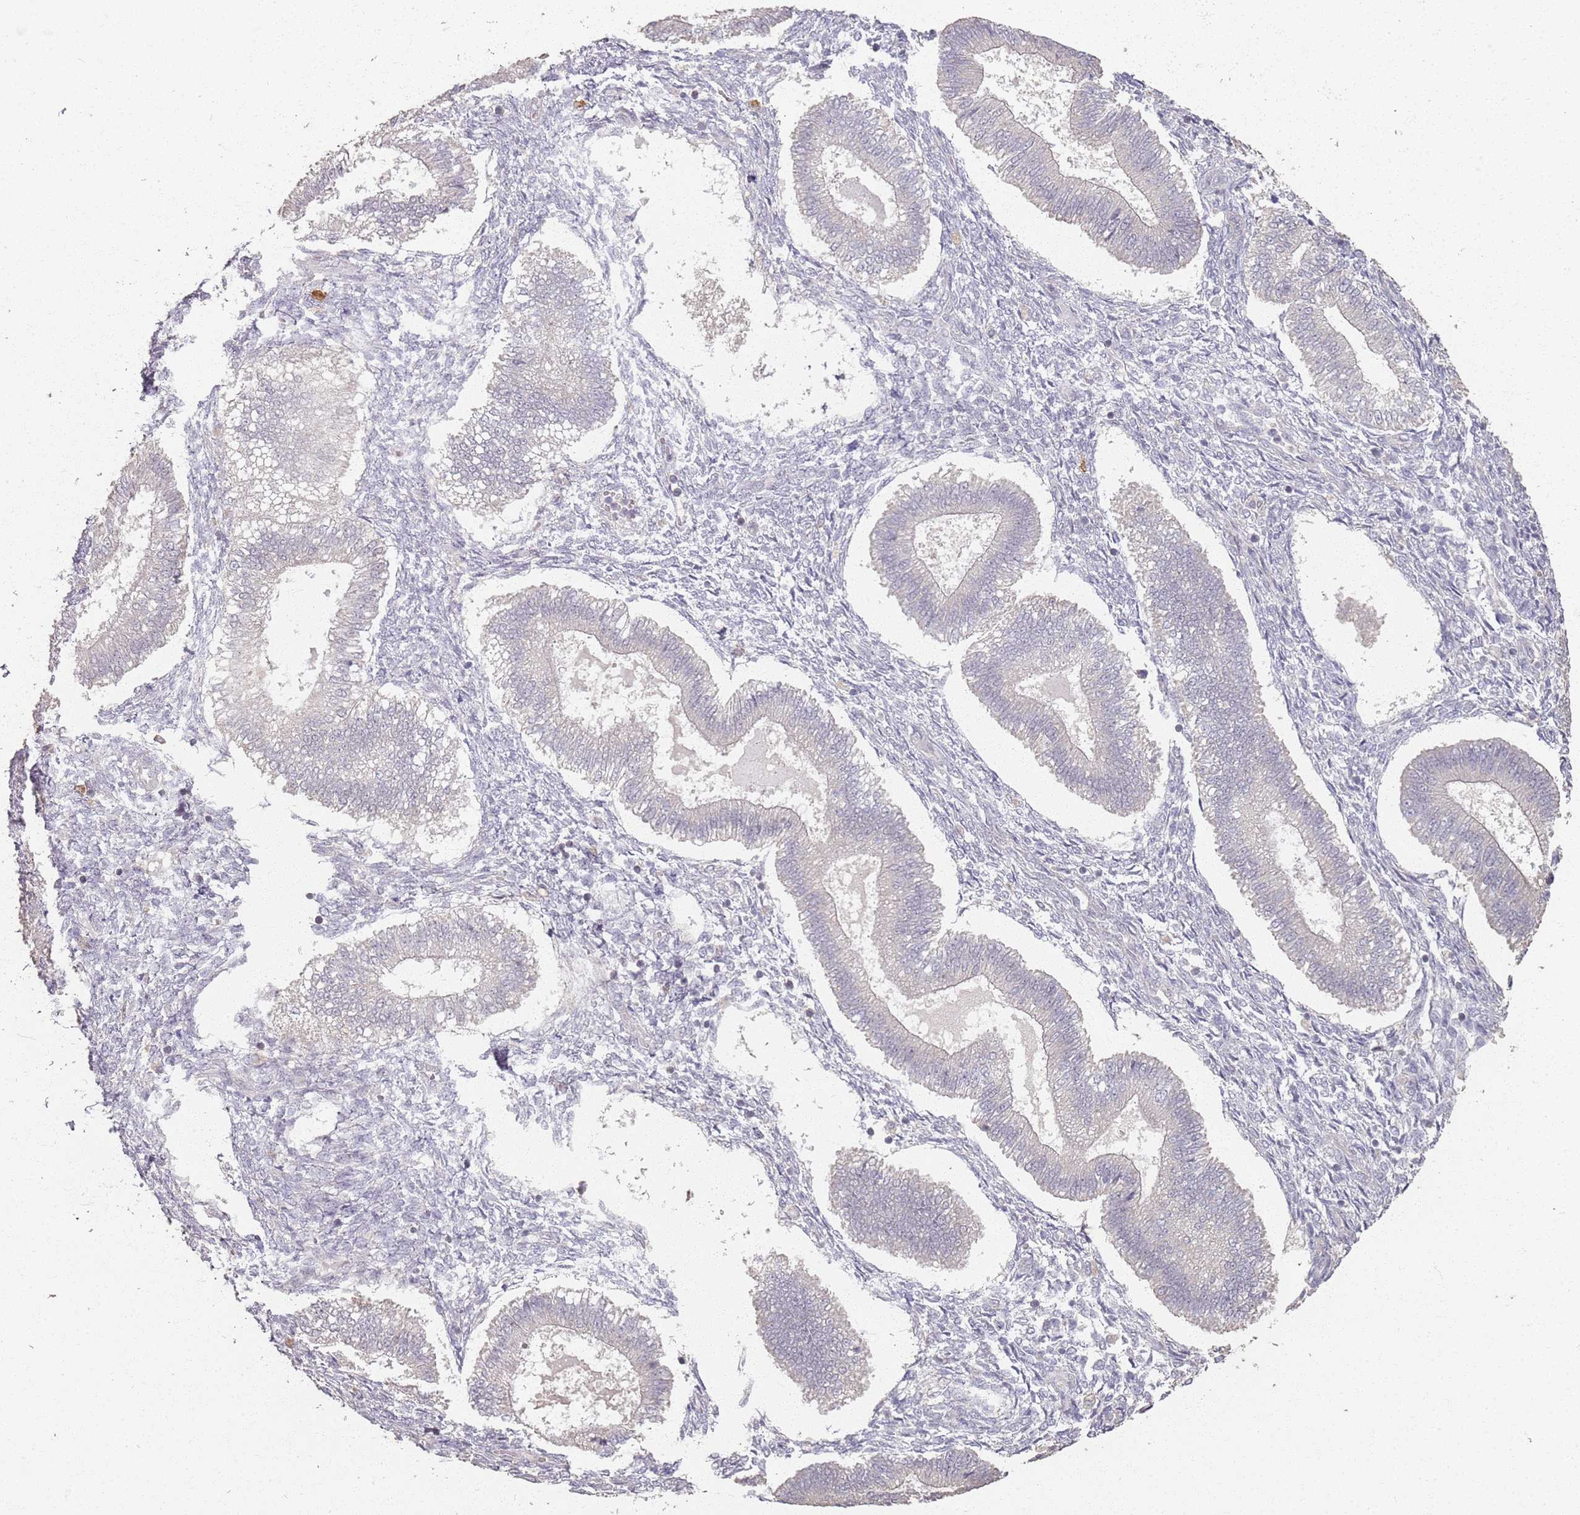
{"staining": {"intensity": "negative", "quantity": "none", "location": "none"}, "tissue": "endometrium", "cell_type": "Cells in endometrial stroma", "image_type": "normal", "snomed": [{"axis": "morphology", "description": "Normal tissue, NOS"}, {"axis": "topography", "description": "Endometrium"}], "caption": "The histopathology image displays no staining of cells in endometrial stroma in benign endometrium.", "gene": "CCDC168", "patient": {"sex": "female", "age": 25}}